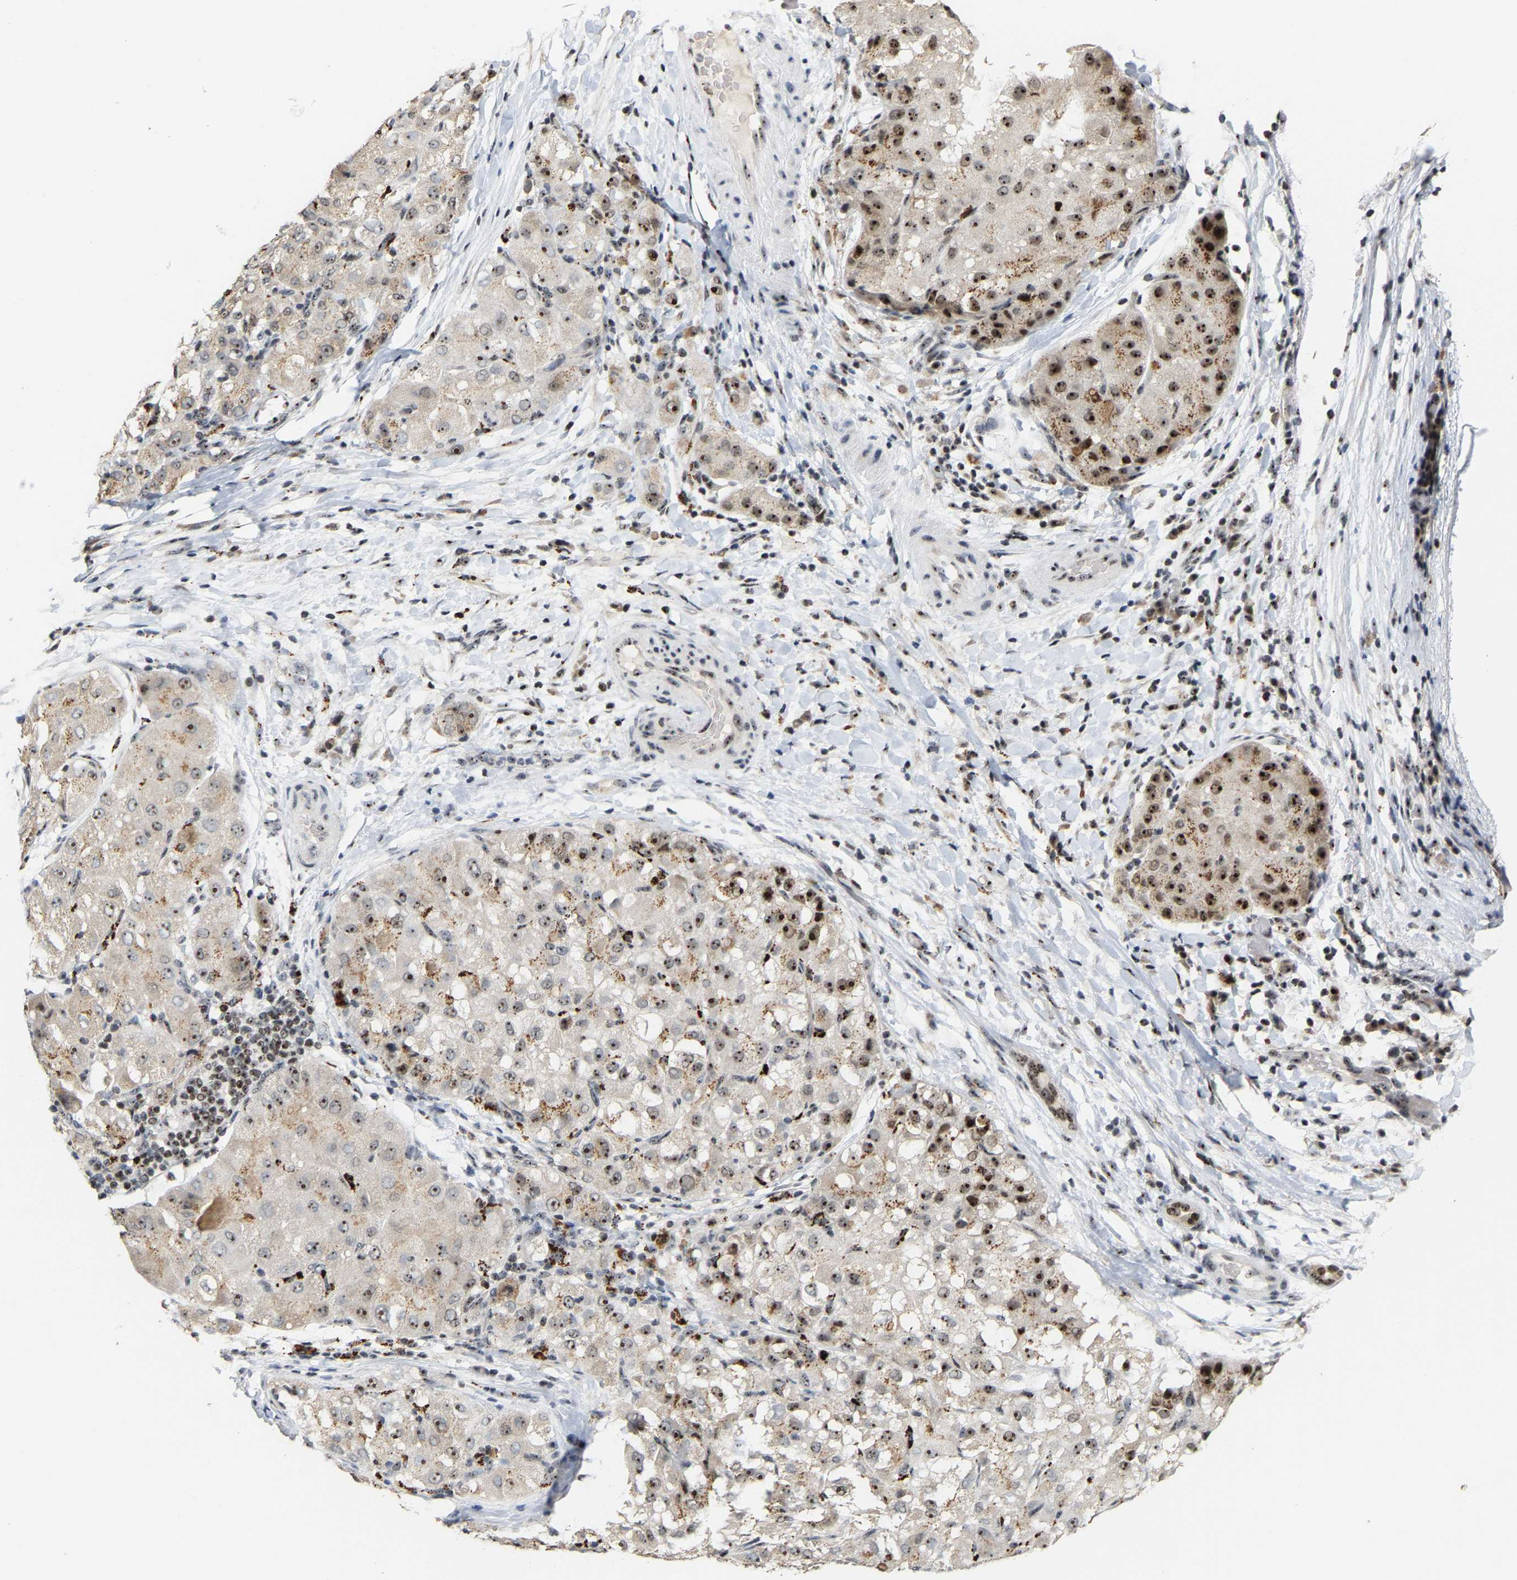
{"staining": {"intensity": "strong", "quantity": "25%-75%", "location": "cytoplasmic/membranous,nuclear"}, "tissue": "liver cancer", "cell_type": "Tumor cells", "image_type": "cancer", "snomed": [{"axis": "morphology", "description": "Carcinoma, Hepatocellular, NOS"}, {"axis": "topography", "description": "Liver"}], "caption": "DAB (3,3'-diaminobenzidine) immunohistochemical staining of liver cancer (hepatocellular carcinoma) reveals strong cytoplasmic/membranous and nuclear protein staining in approximately 25%-75% of tumor cells.", "gene": "NOP58", "patient": {"sex": "male", "age": 80}}